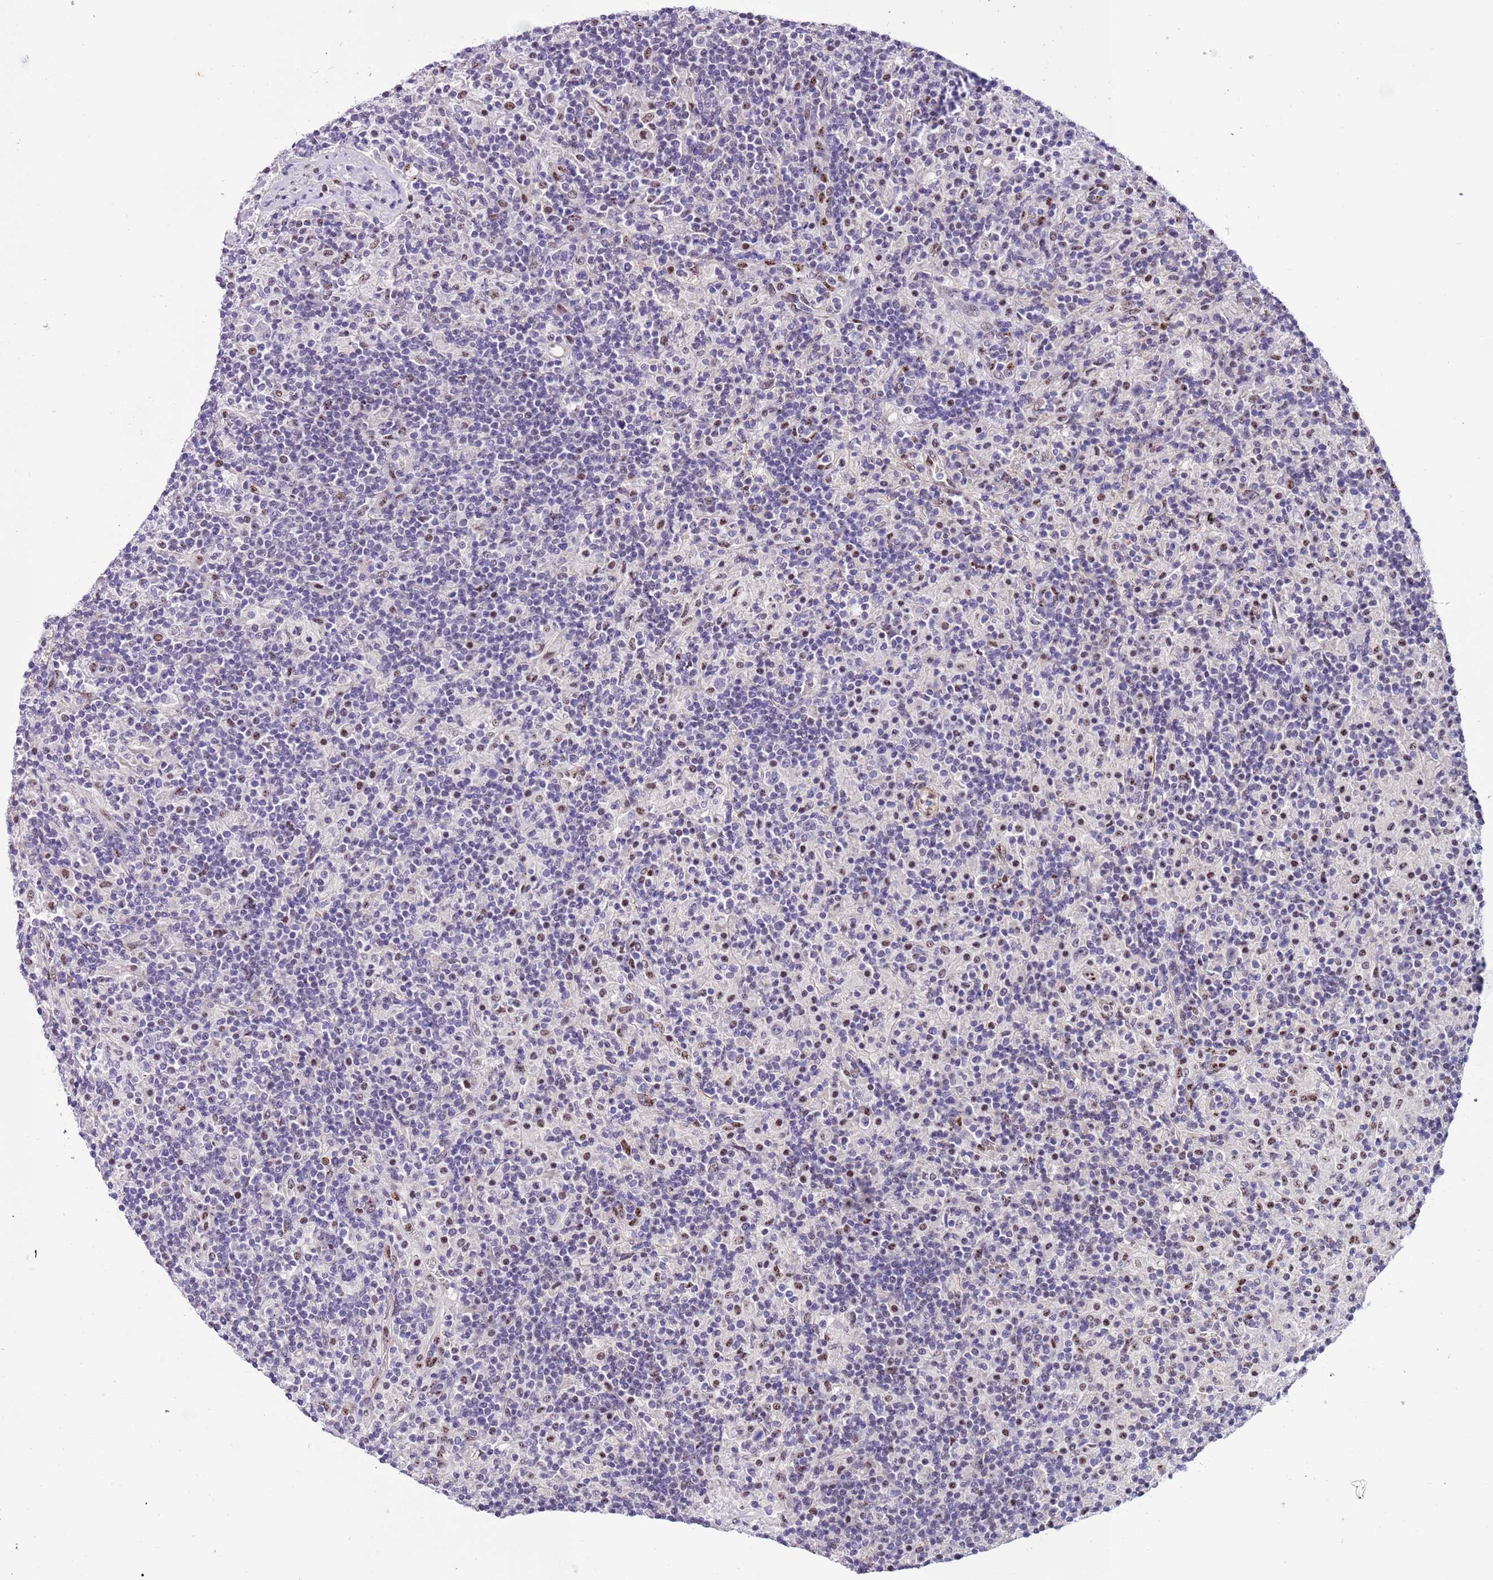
{"staining": {"intensity": "negative", "quantity": "none", "location": "none"}, "tissue": "lymphoma", "cell_type": "Tumor cells", "image_type": "cancer", "snomed": [{"axis": "morphology", "description": "Hodgkin's disease, NOS"}, {"axis": "topography", "description": "Lymph node"}], "caption": "Tumor cells show no significant protein staining in lymphoma.", "gene": "PLEKHH1", "patient": {"sex": "male", "age": 70}}